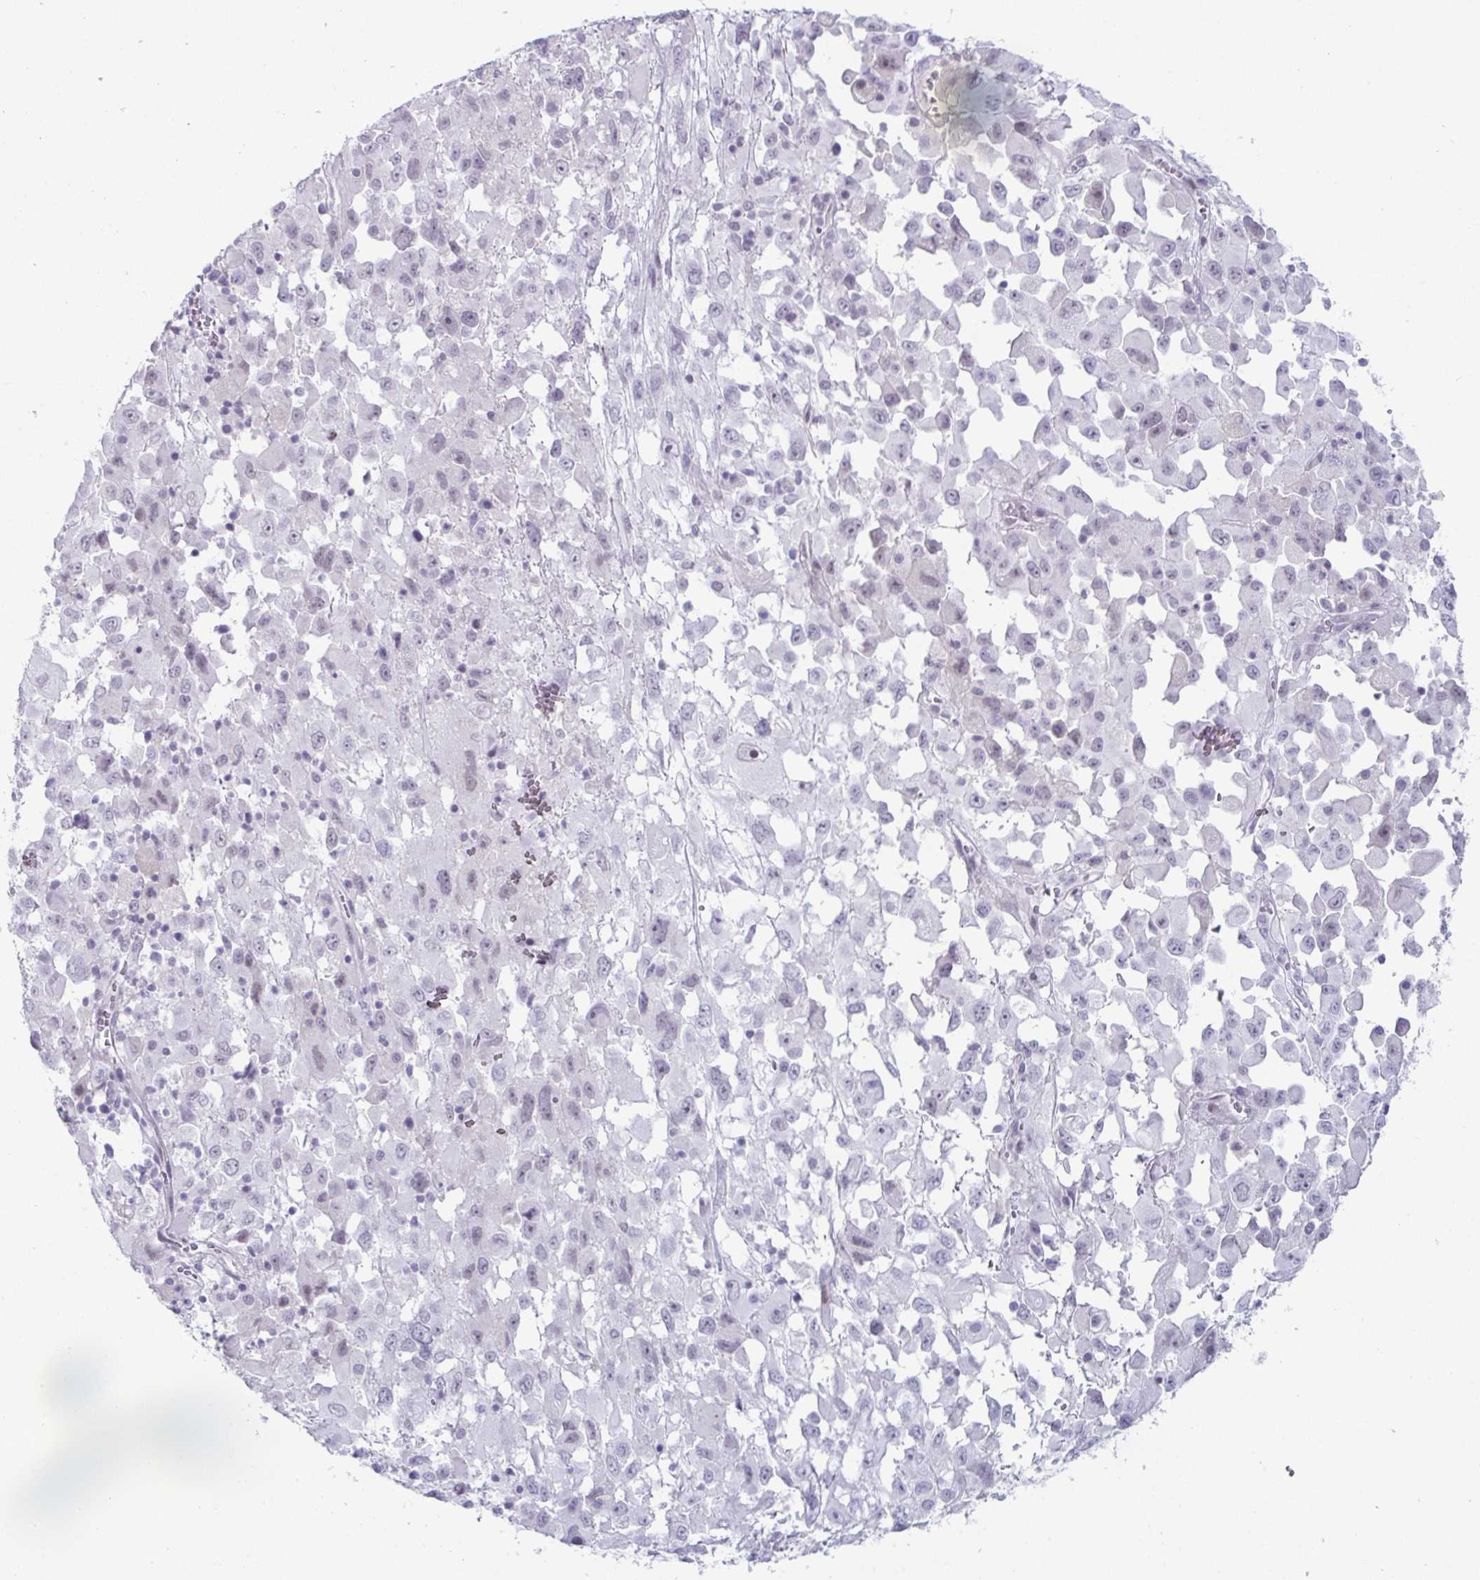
{"staining": {"intensity": "weak", "quantity": "<25%", "location": "nuclear"}, "tissue": "melanoma", "cell_type": "Tumor cells", "image_type": "cancer", "snomed": [{"axis": "morphology", "description": "Malignant melanoma, Metastatic site"}, {"axis": "topography", "description": "Soft tissue"}], "caption": "This is an immunohistochemistry image of melanoma. There is no expression in tumor cells.", "gene": "VSIG10L", "patient": {"sex": "male", "age": 50}}